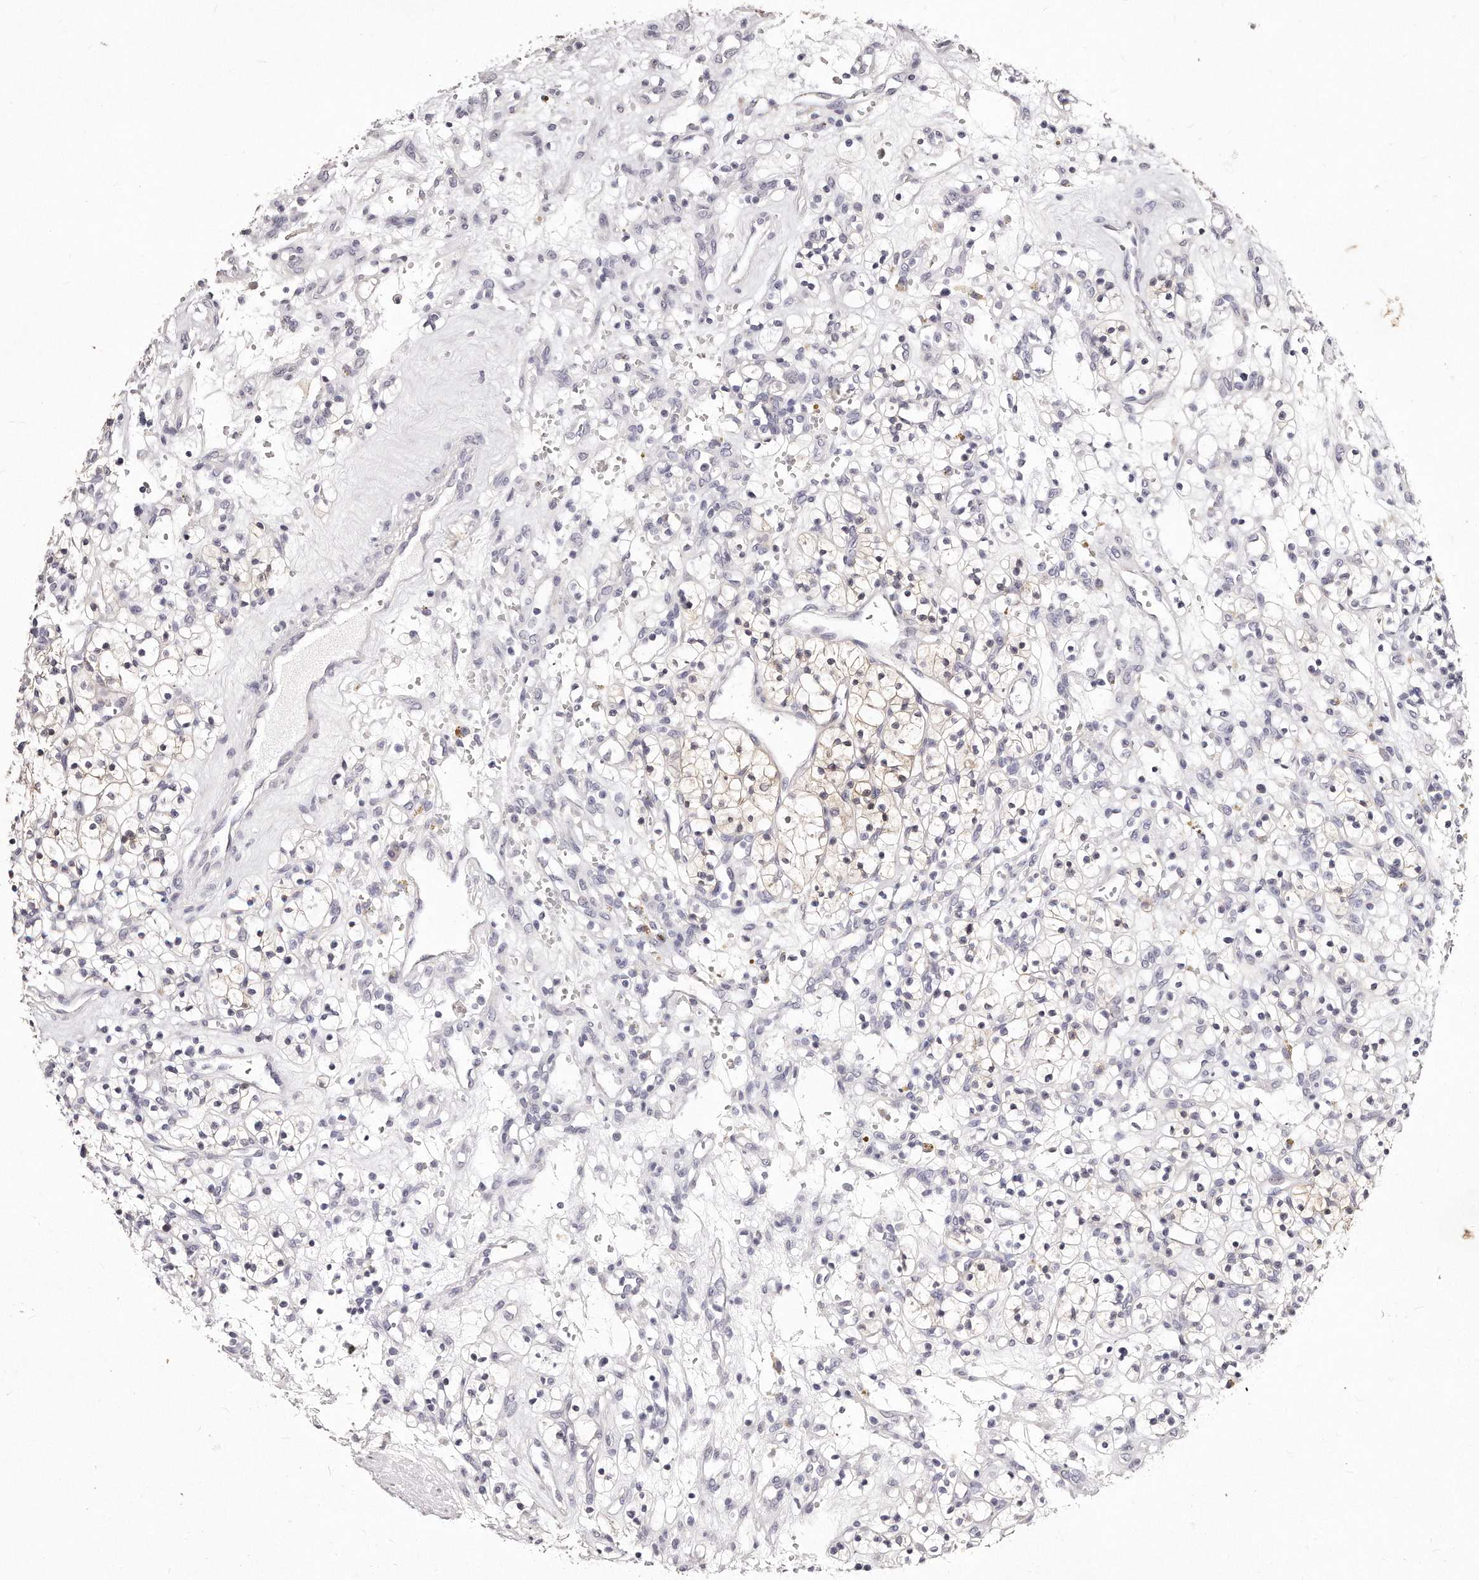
{"staining": {"intensity": "moderate", "quantity": "<25%", "location": "cytoplasmic/membranous"}, "tissue": "renal cancer", "cell_type": "Tumor cells", "image_type": "cancer", "snomed": [{"axis": "morphology", "description": "Adenocarcinoma, NOS"}, {"axis": "topography", "description": "Kidney"}], "caption": "Human renal cancer (adenocarcinoma) stained with a protein marker displays moderate staining in tumor cells.", "gene": "GDA", "patient": {"sex": "female", "age": 57}}